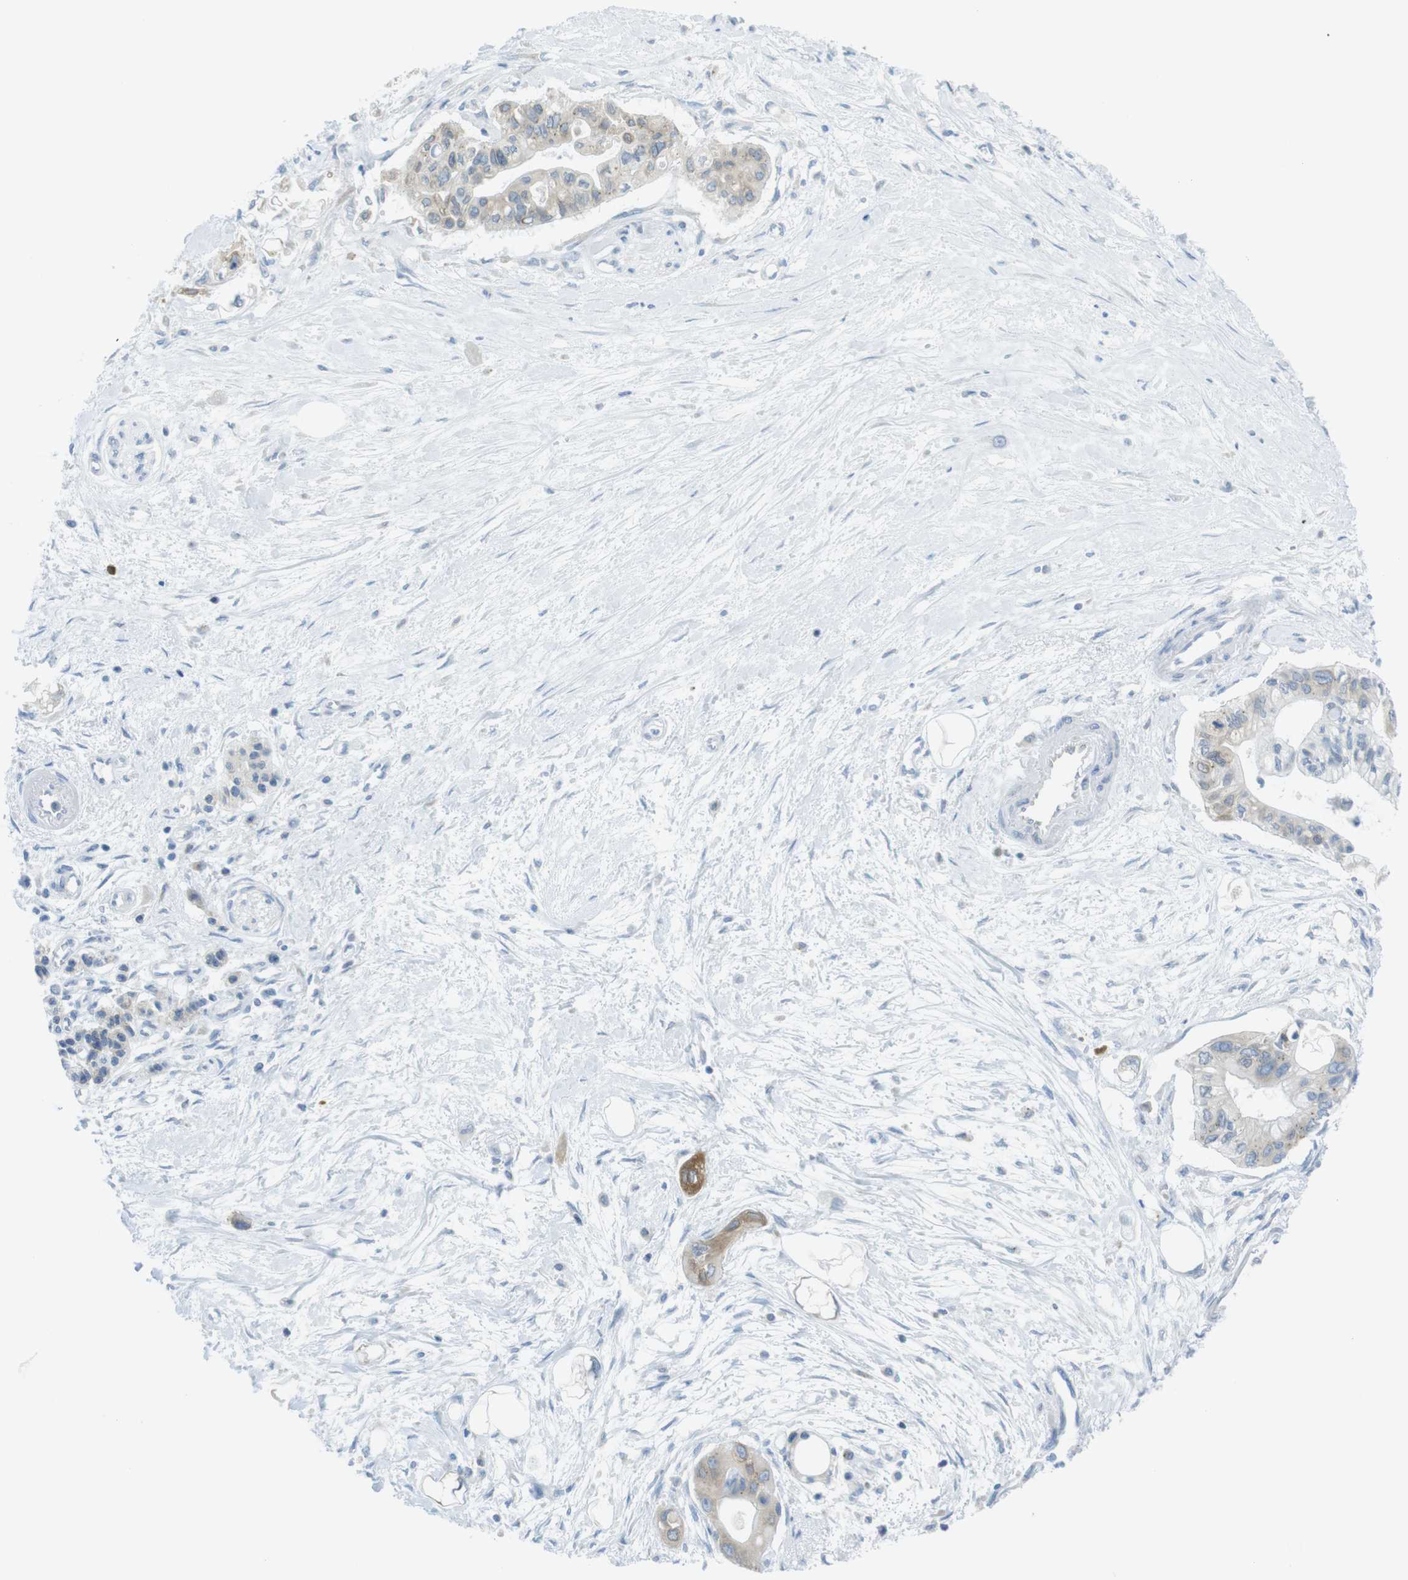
{"staining": {"intensity": "weak", "quantity": ">75%", "location": "cytoplasmic/membranous"}, "tissue": "pancreatic cancer", "cell_type": "Tumor cells", "image_type": "cancer", "snomed": [{"axis": "morphology", "description": "Adenocarcinoma, NOS"}, {"axis": "topography", "description": "Pancreas"}], "caption": "About >75% of tumor cells in pancreatic cancer demonstrate weak cytoplasmic/membranous protein positivity as visualized by brown immunohistochemical staining.", "gene": "CLPTM1L", "patient": {"sex": "female", "age": 77}}